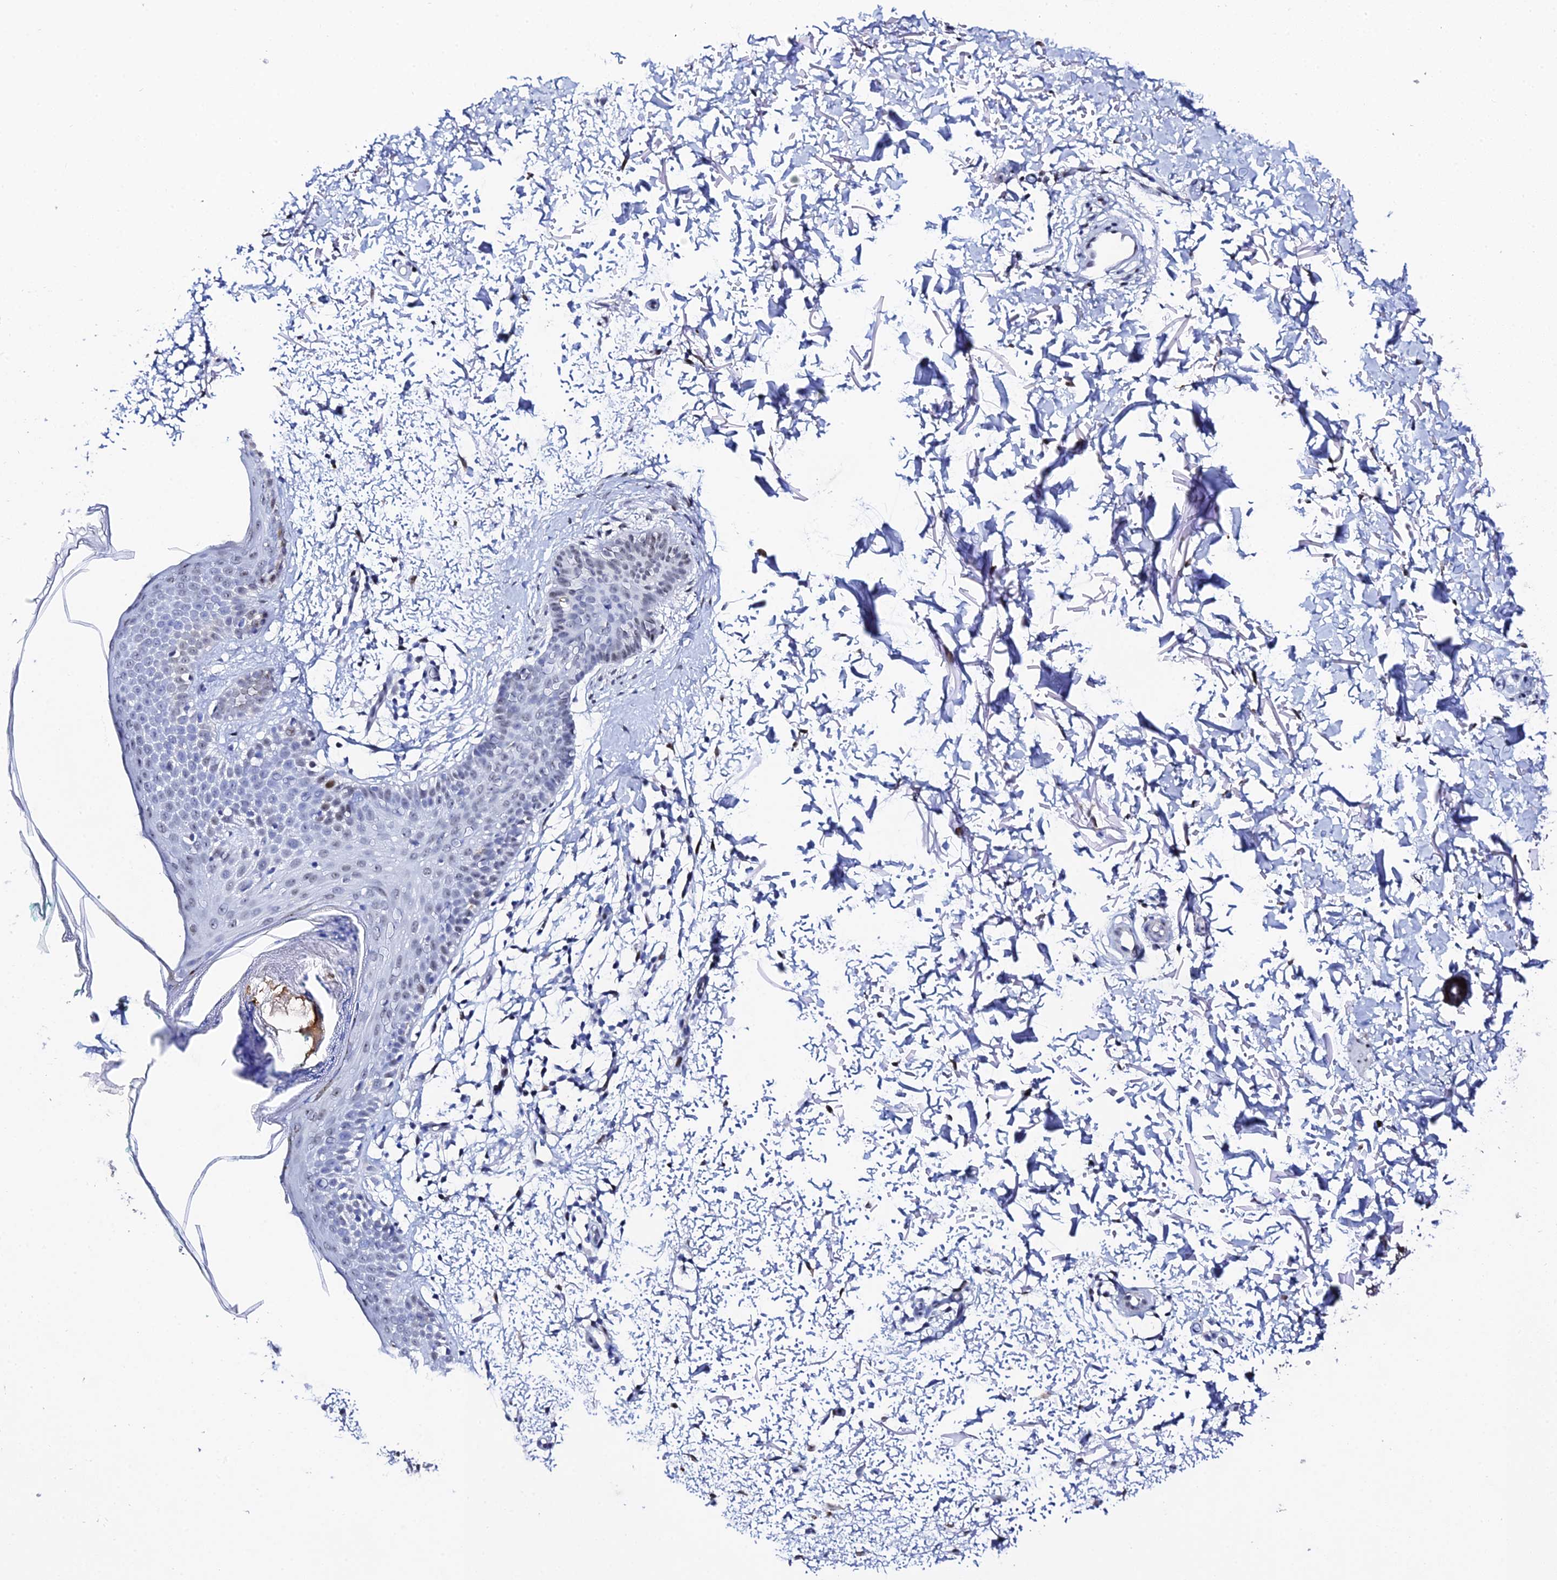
{"staining": {"intensity": "negative", "quantity": "none", "location": "none"}, "tissue": "skin", "cell_type": "Fibroblasts", "image_type": "normal", "snomed": [{"axis": "morphology", "description": "Normal tissue, NOS"}, {"axis": "topography", "description": "Skin"}], "caption": "Image shows no significant protein staining in fibroblasts of benign skin. Brightfield microscopy of immunohistochemistry stained with DAB (3,3'-diaminobenzidine) (brown) and hematoxylin (blue), captured at high magnification.", "gene": "POFUT2", "patient": {"sex": "male", "age": 66}}